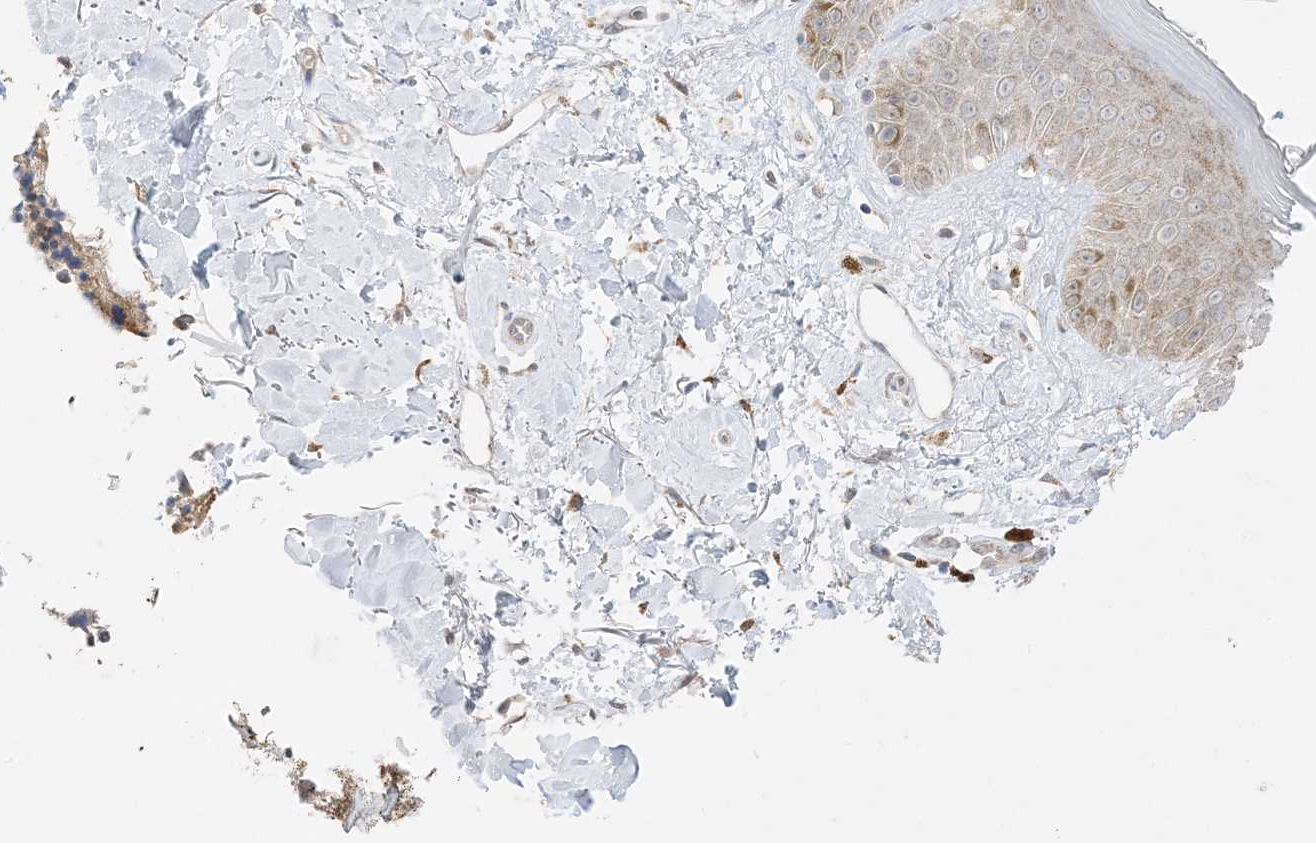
{"staining": {"intensity": "moderate", "quantity": ">75%", "location": "cytoplasmic/membranous"}, "tissue": "skin", "cell_type": "Fibroblasts", "image_type": "normal", "snomed": [{"axis": "morphology", "description": "Normal tissue, NOS"}, {"axis": "topography", "description": "Skin"}], "caption": "A high-resolution photomicrograph shows immunohistochemistry (IHC) staining of benign skin, which reveals moderate cytoplasmic/membranous staining in about >75% of fibroblasts. (DAB (3,3'-diaminobenzidine) IHC with brightfield microscopy, high magnification).", "gene": "ODC1", "patient": {"sex": "female", "age": 64}}